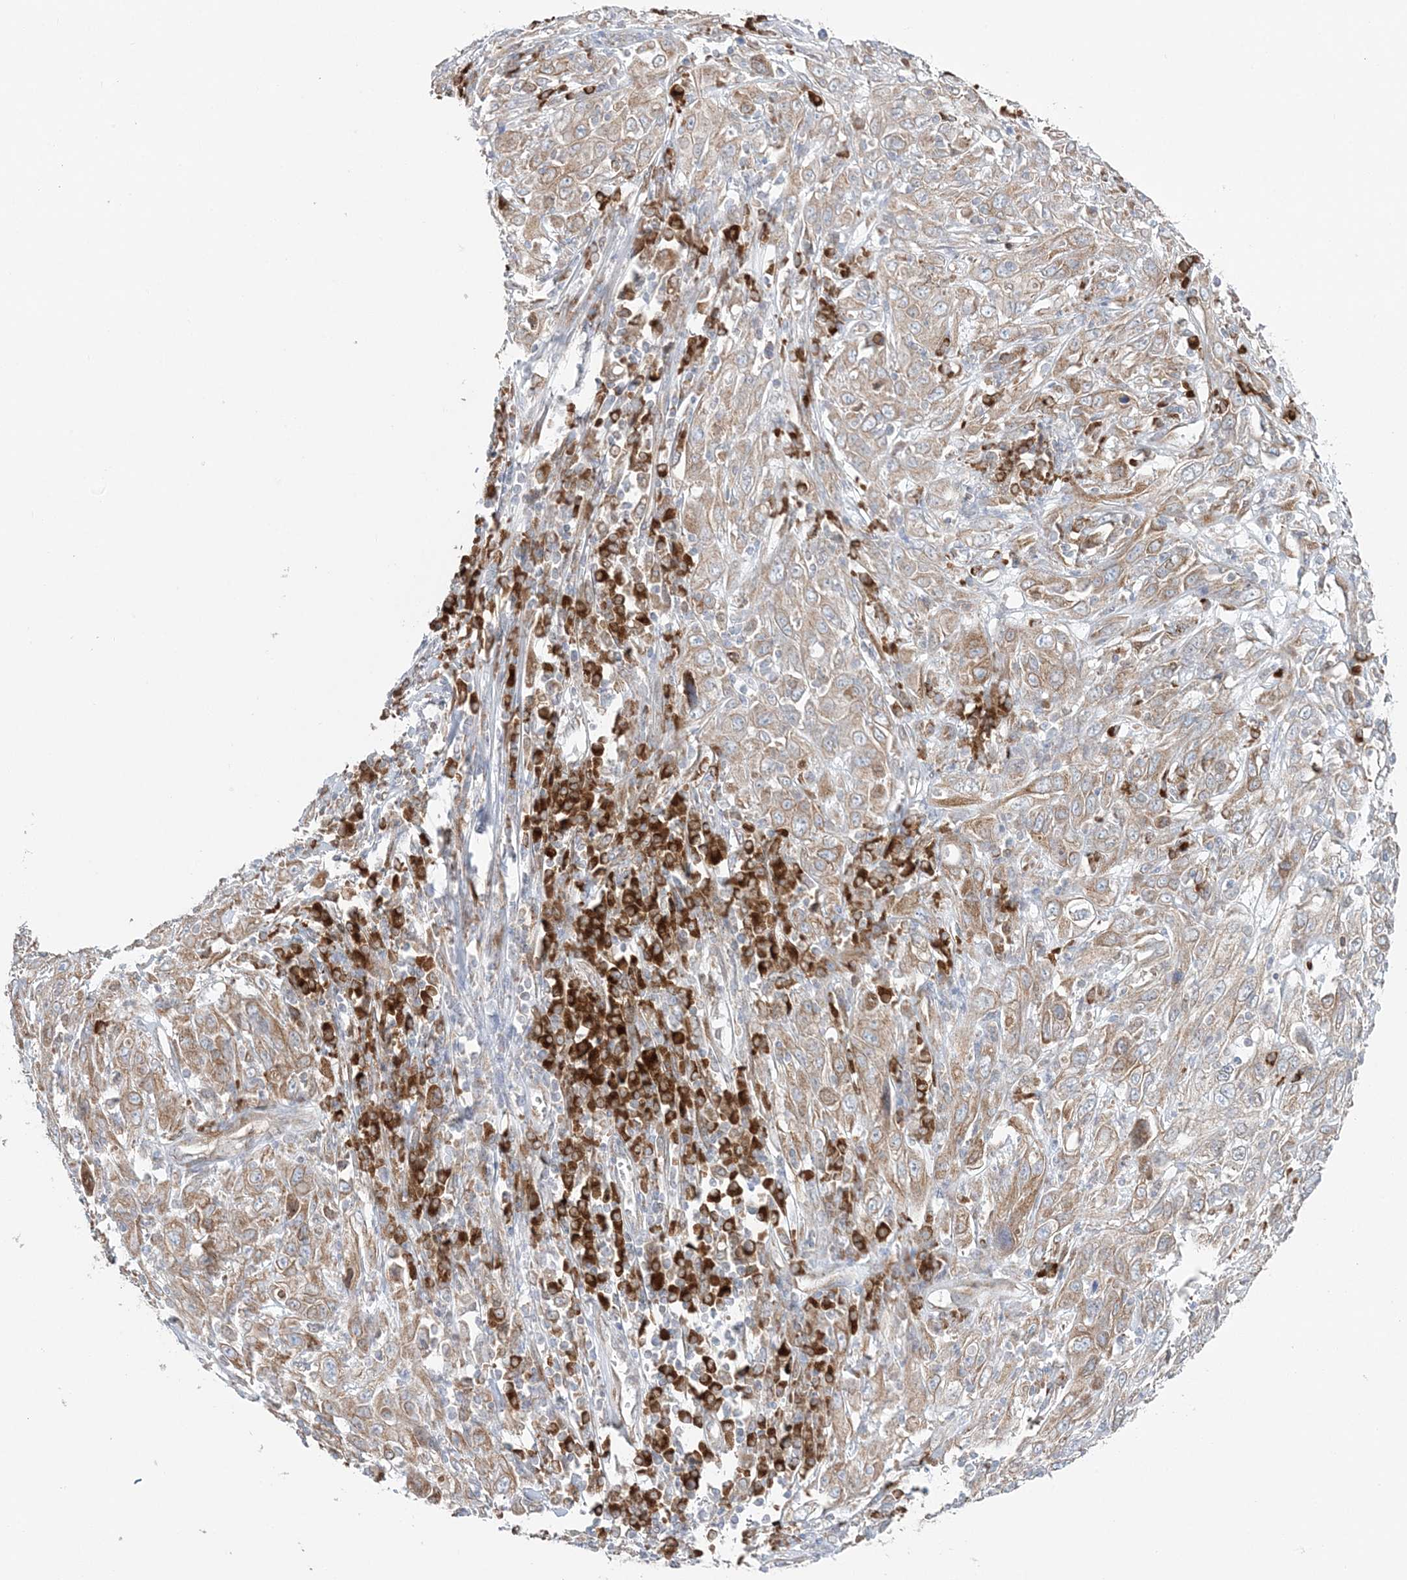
{"staining": {"intensity": "weak", "quantity": ">75%", "location": "cytoplasmic/membranous"}, "tissue": "cervical cancer", "cell_type": "Tumor cells", "image_type": "cancer", "snomed": [{"axis": "morphology", "description": "Squamous cell carcinoma, NOS"}, {"axis": "topography", "description": "Cervix"}], "caption": "Protein expression analysis of cervical cancer reveals weak cytoplasmic/membranous expression in approximately >75% of tumor cells.", "gene": "TMED10", "patient": {"sex": "female", "age": 46}}